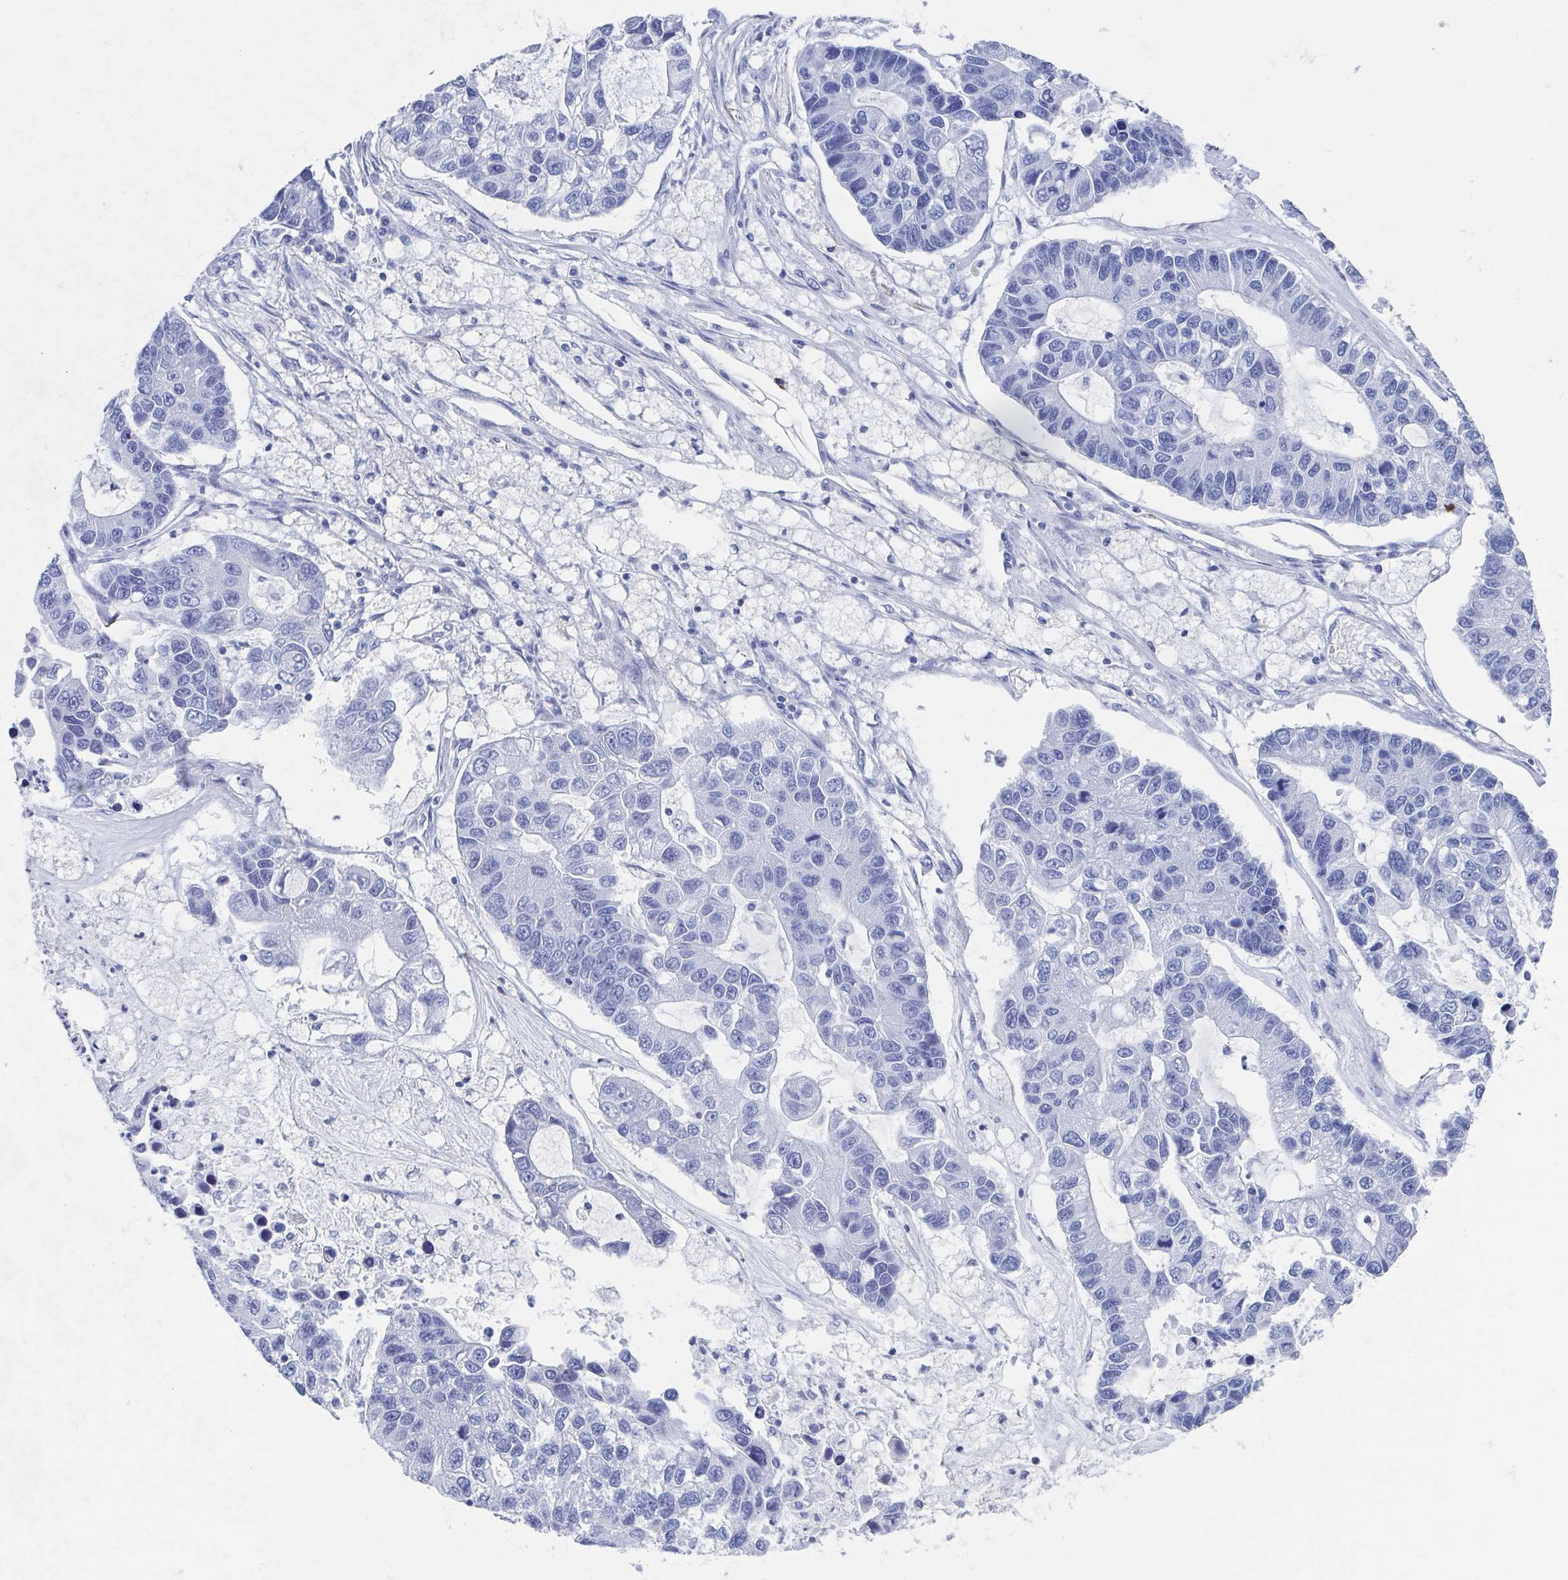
{"staining": {"intensity": "negative", "quantity": "none", "location": "none"}, "tissue": "lung cancer", "cell_type": "Tumor cells", "image_type": "cancer", "snomed": [{"axis": "morphology", "description": "Adenocarcinoma, NOS"}, {"axis": "topography", "description": "Bronchus"}, {"axis": "topography", "description": "Lung"}], "caption": "This is an immunohistochemistry (IHC) micrograph of human lung cancer. There is no expression in tumor cells.", "gene": "SHCBP1L", "patient": {"sex": "female", "age": 51}}